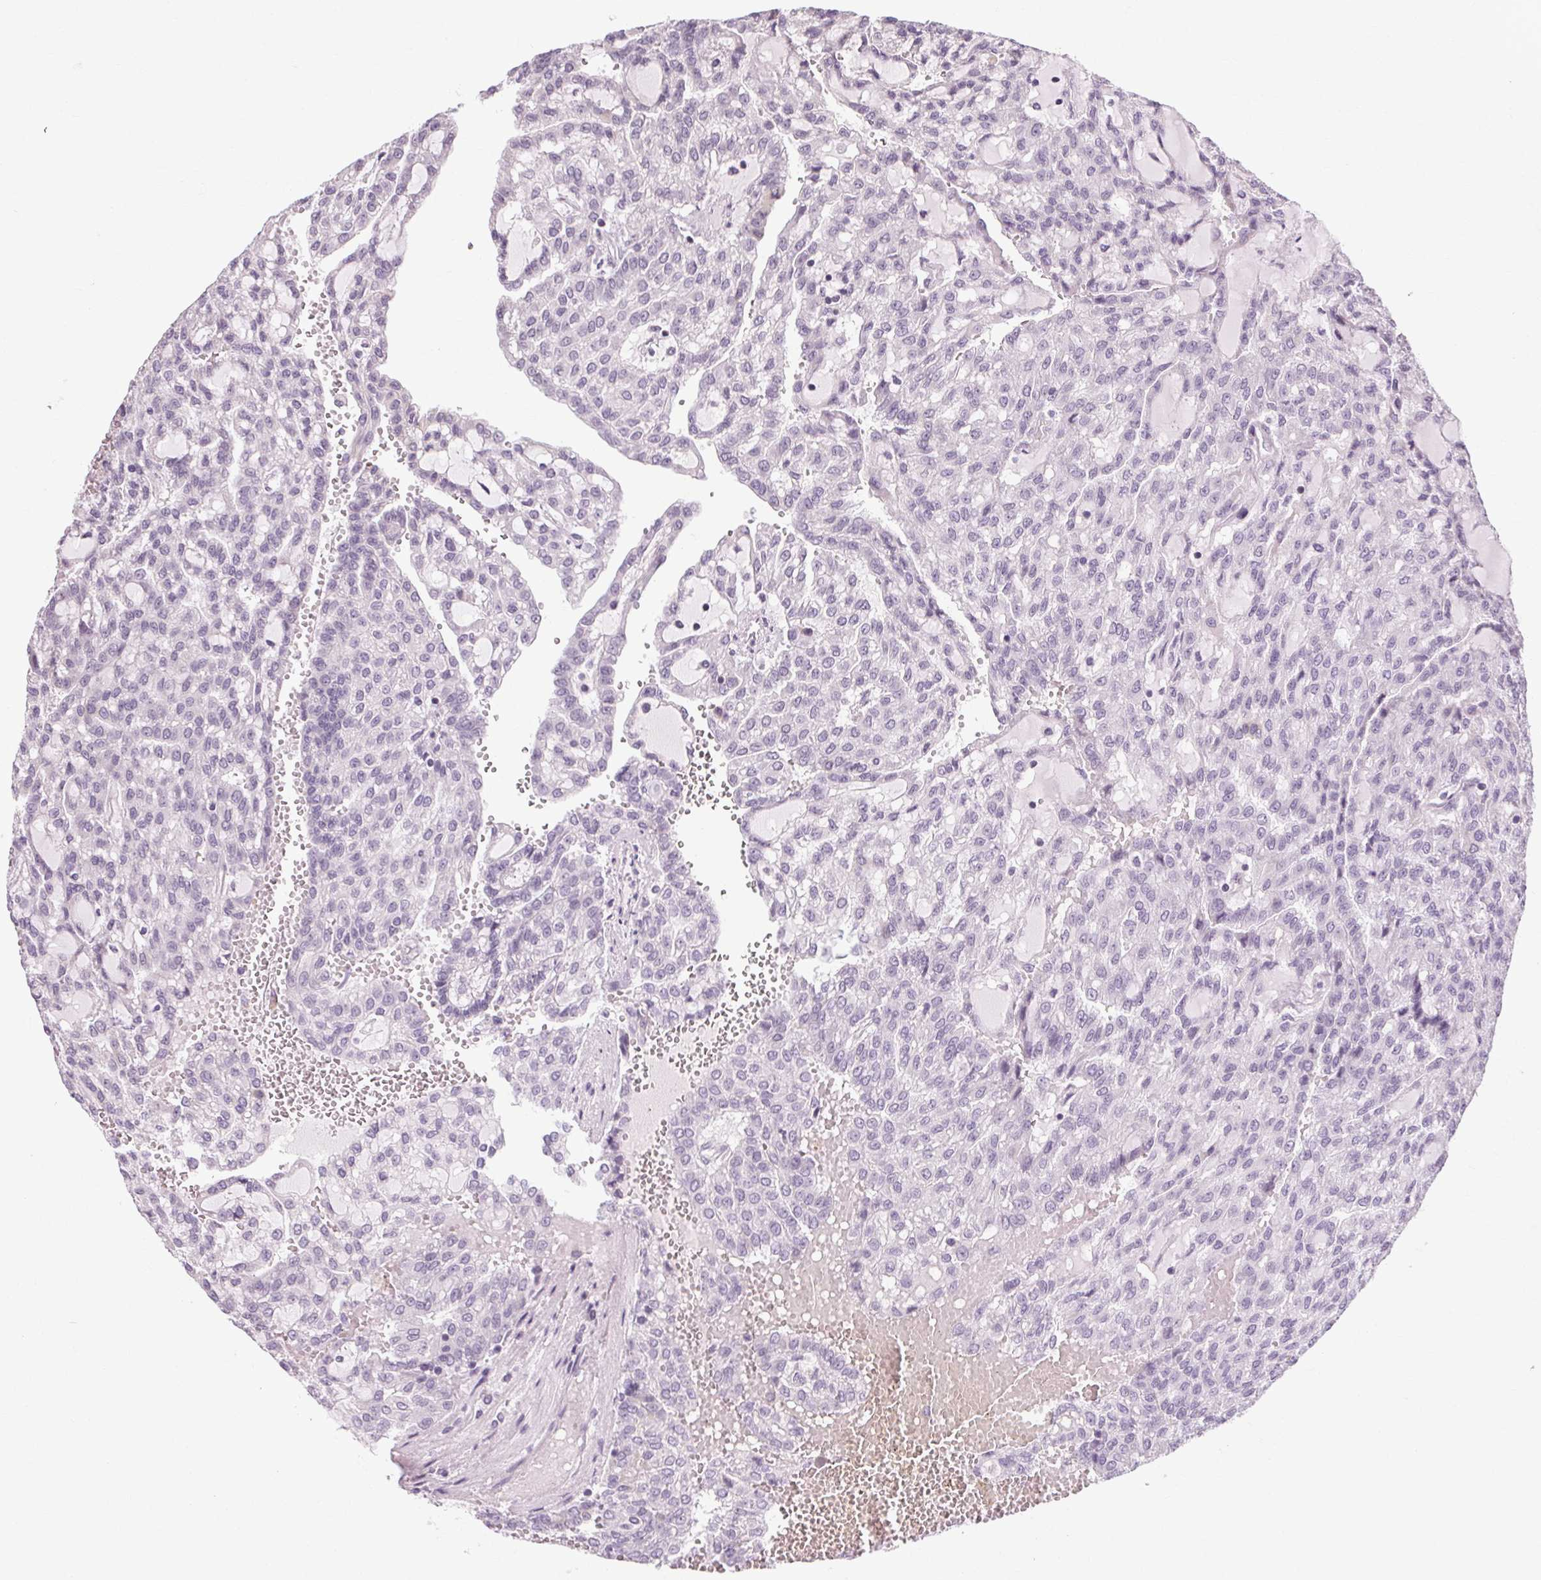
{"staining": {"intensity": "negative", "quantity": "none", "location": "none"}, "tissue": "renal cancer", "cell_type": "Tumor cells", "image_type": "cancer", "snomed": [{"axis": "morphology", "description": "Adenocarcinoma, NOS"}, {"axis": "topography", "description": "Kidney"}], "caption": "An immunohistochemistry photomicrograph of renal cancer (adenocarcinoma) is shown. There is no staining in tumor cells of renal cancer (adenocarcinoma). Nuclei are stained in blue.", "gene": "KLHL40", "patient": {"sex": "male", "age": 63}}